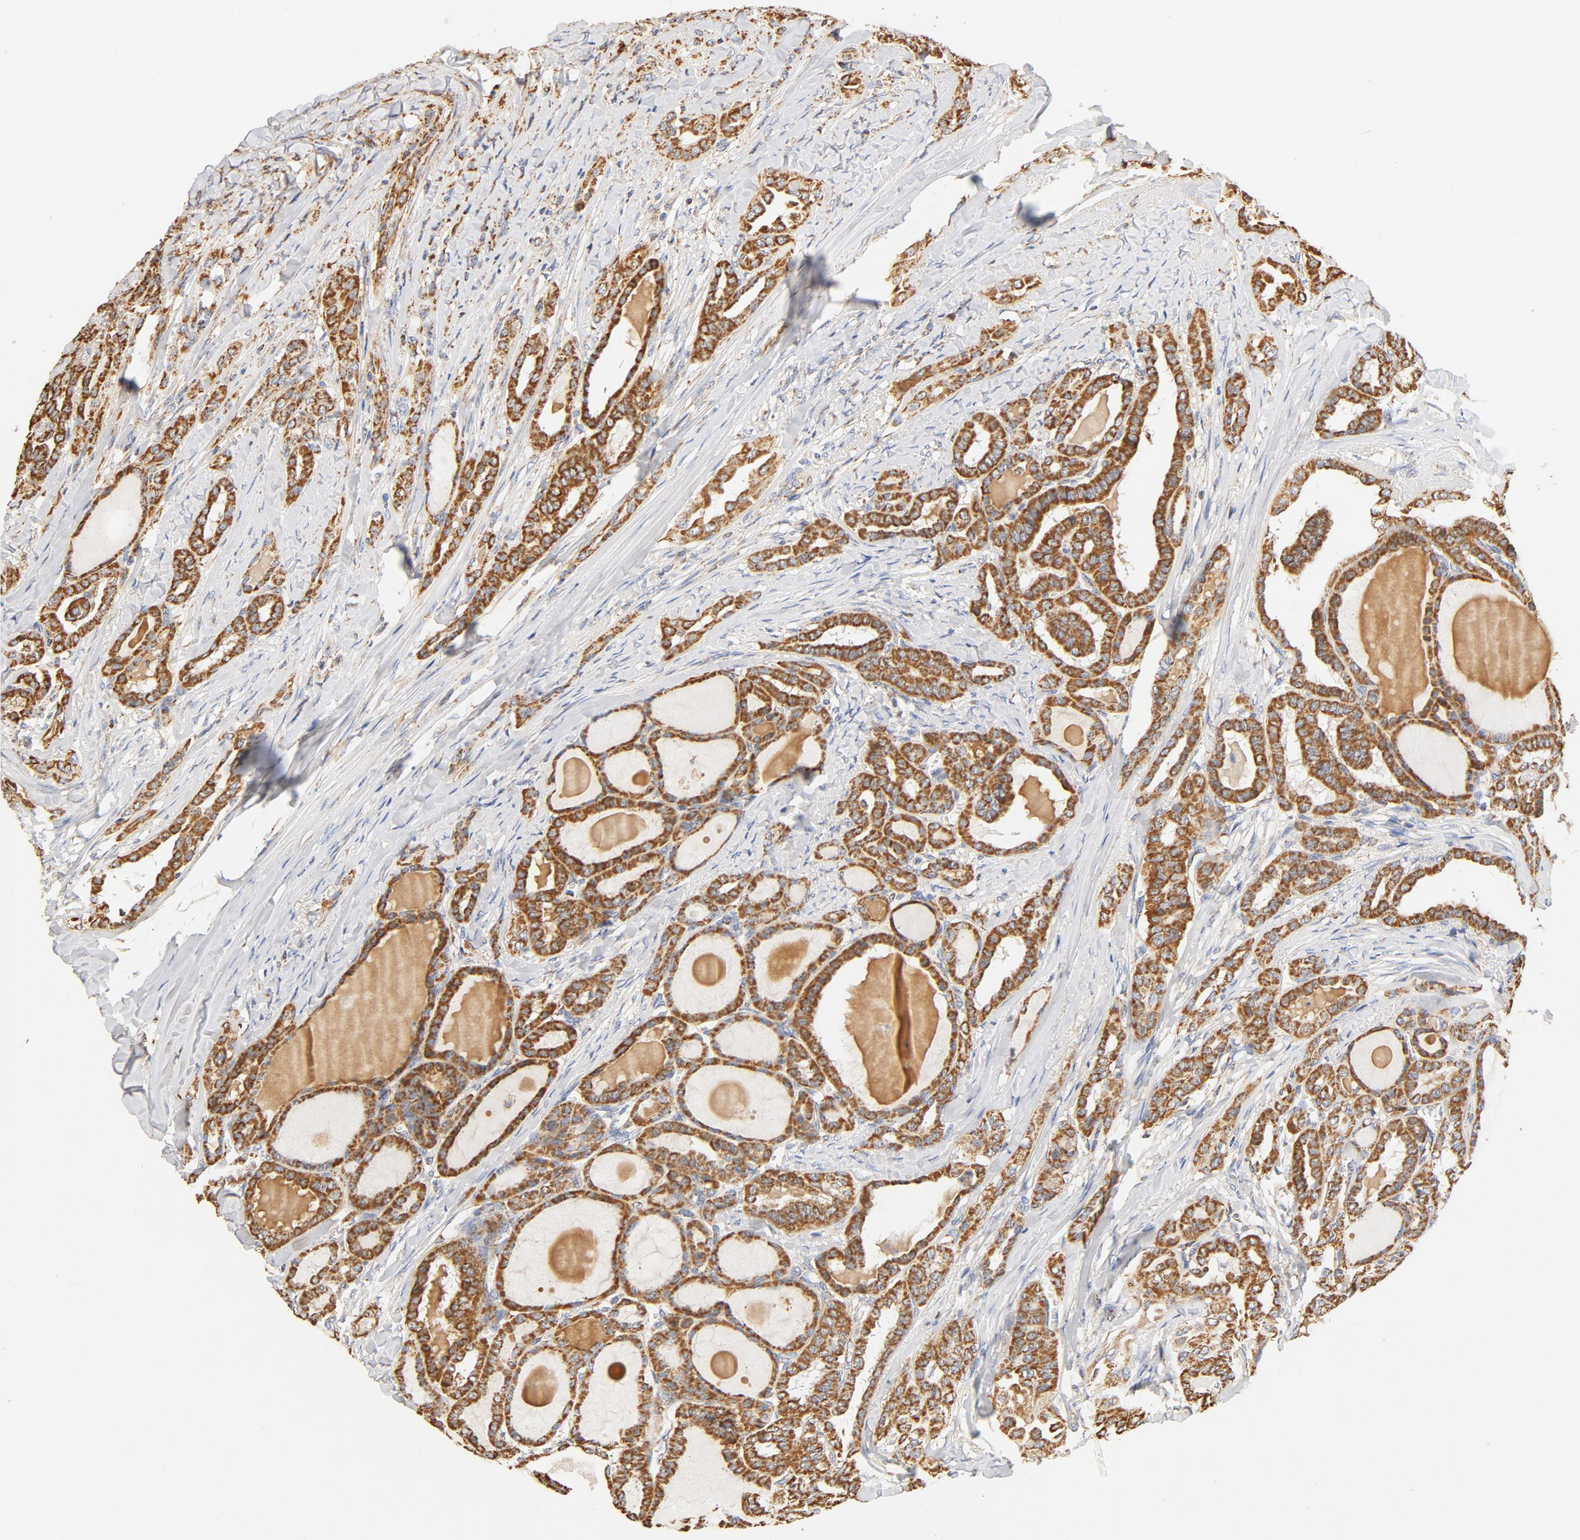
{"staining": {"intensity": "strong", "quantity": ">75%", "location": "cytoplasmic/membranous"}, "tissue": "thyroid cancer", "cell_type": "Tumor cells", "image_type": "cancer", "snomed": [{"axis": "morphology", "description": "Carcinoma, NOS"}, {"axis": "topography", "description": "Thyroid gland"}], "caption": "Tumor cells exhibit high levels of strong cytoplasmic/membranous staining in approximately >75% of cells in human thyroid cancer.", "gene": "COX4I1", "patient": {"sex": "female", "age": 91}}